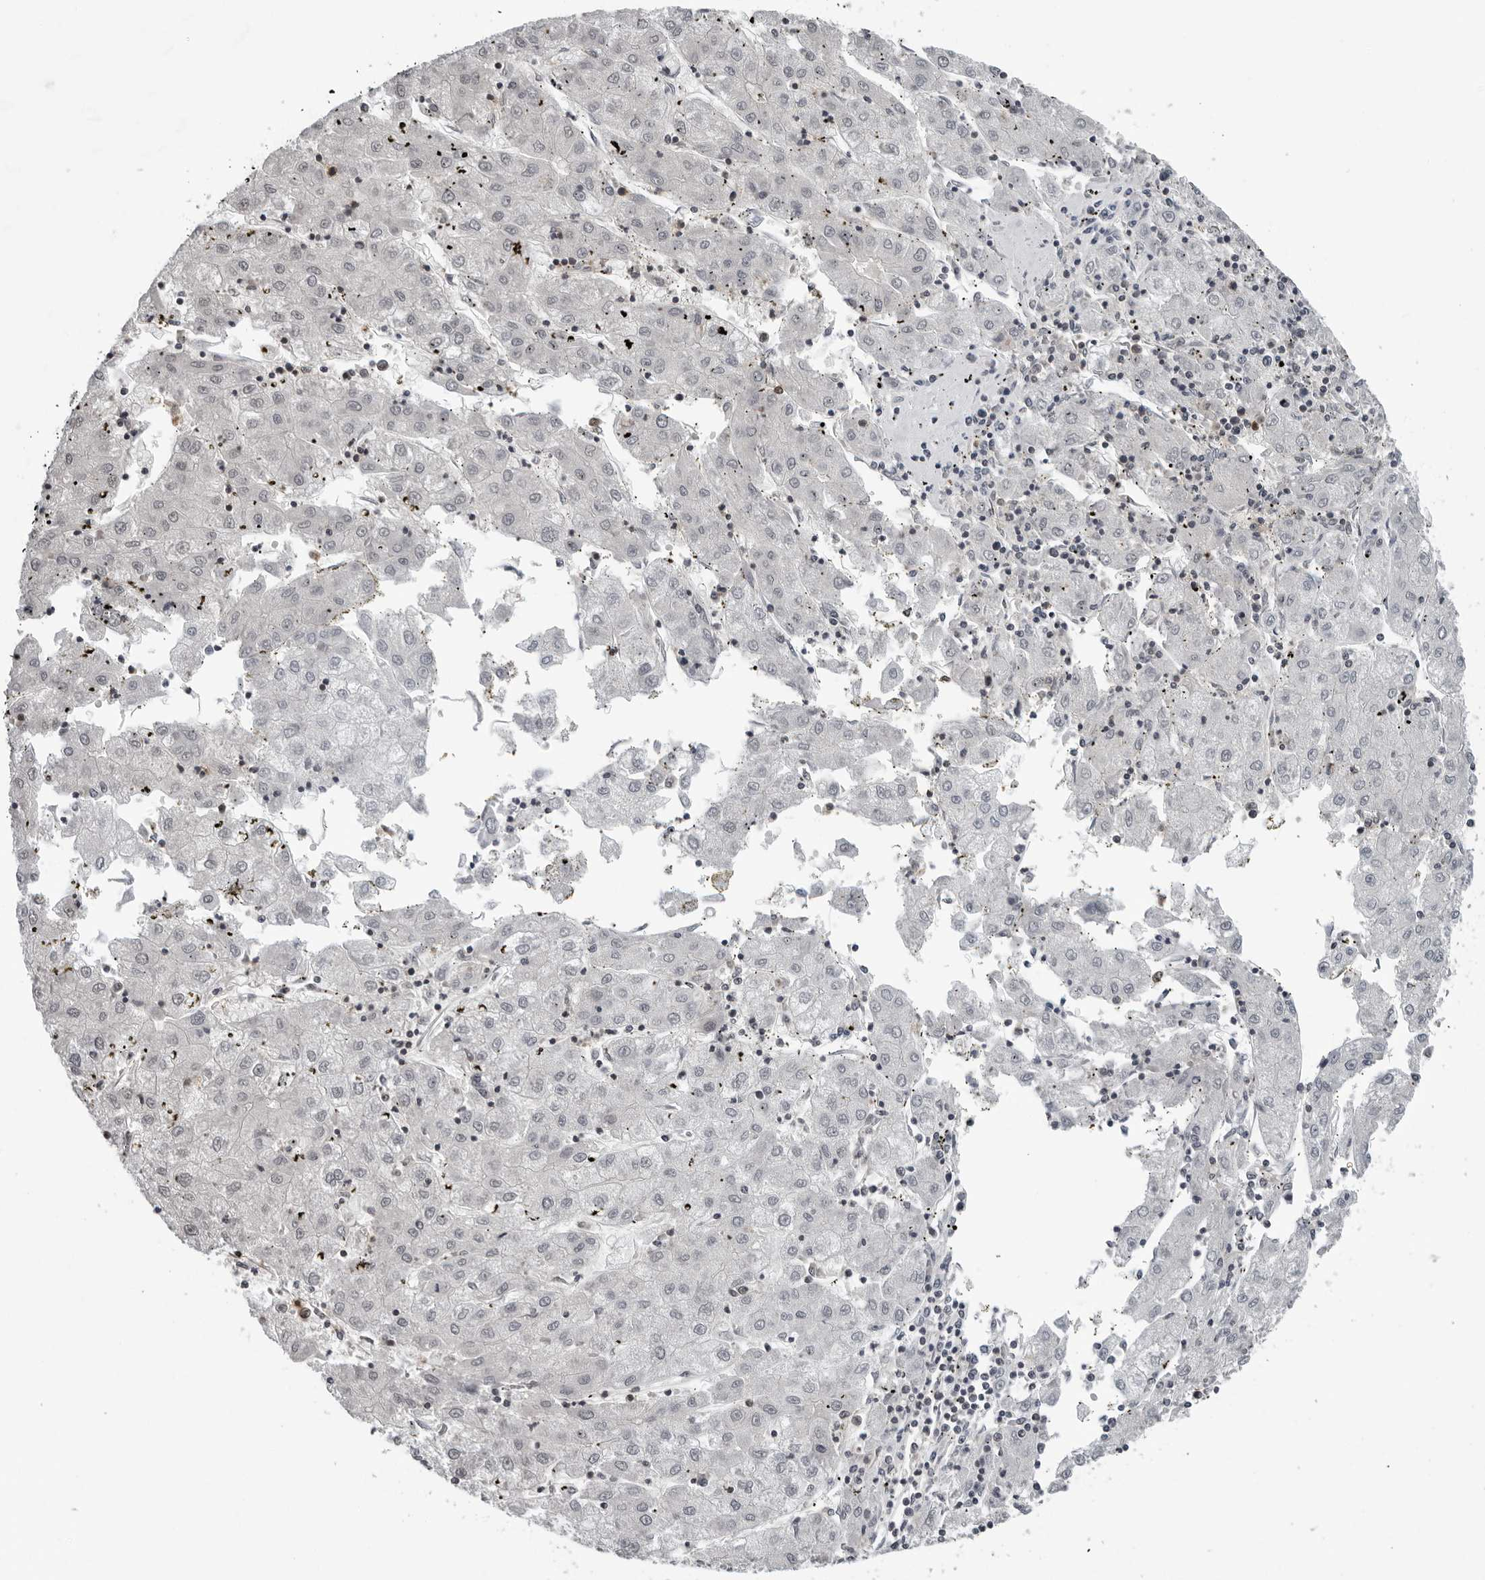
{"staining": {"intensity": "negative", "quantity": "none", "location": "none"}, "tissue": "liver cancer", "cell_type": "Tumor cells", "image_type": "cancer", "snomed": [{"axis": "morphology", "description": "Carcinoma, Hepatocellular, NOS"}, {"axis": "topography", "description": "Liver"}], "caption": "This is a photomicrograph of IHC staining of liver hepatocellular carcinoma, which shows no staining in tumor cells. The staining is performed using DAB brown chromogen with nuclei counter-stained in using hematoxylin.", "gene": "HSPH1", "patient": {"sex": "male", "age": 72}}